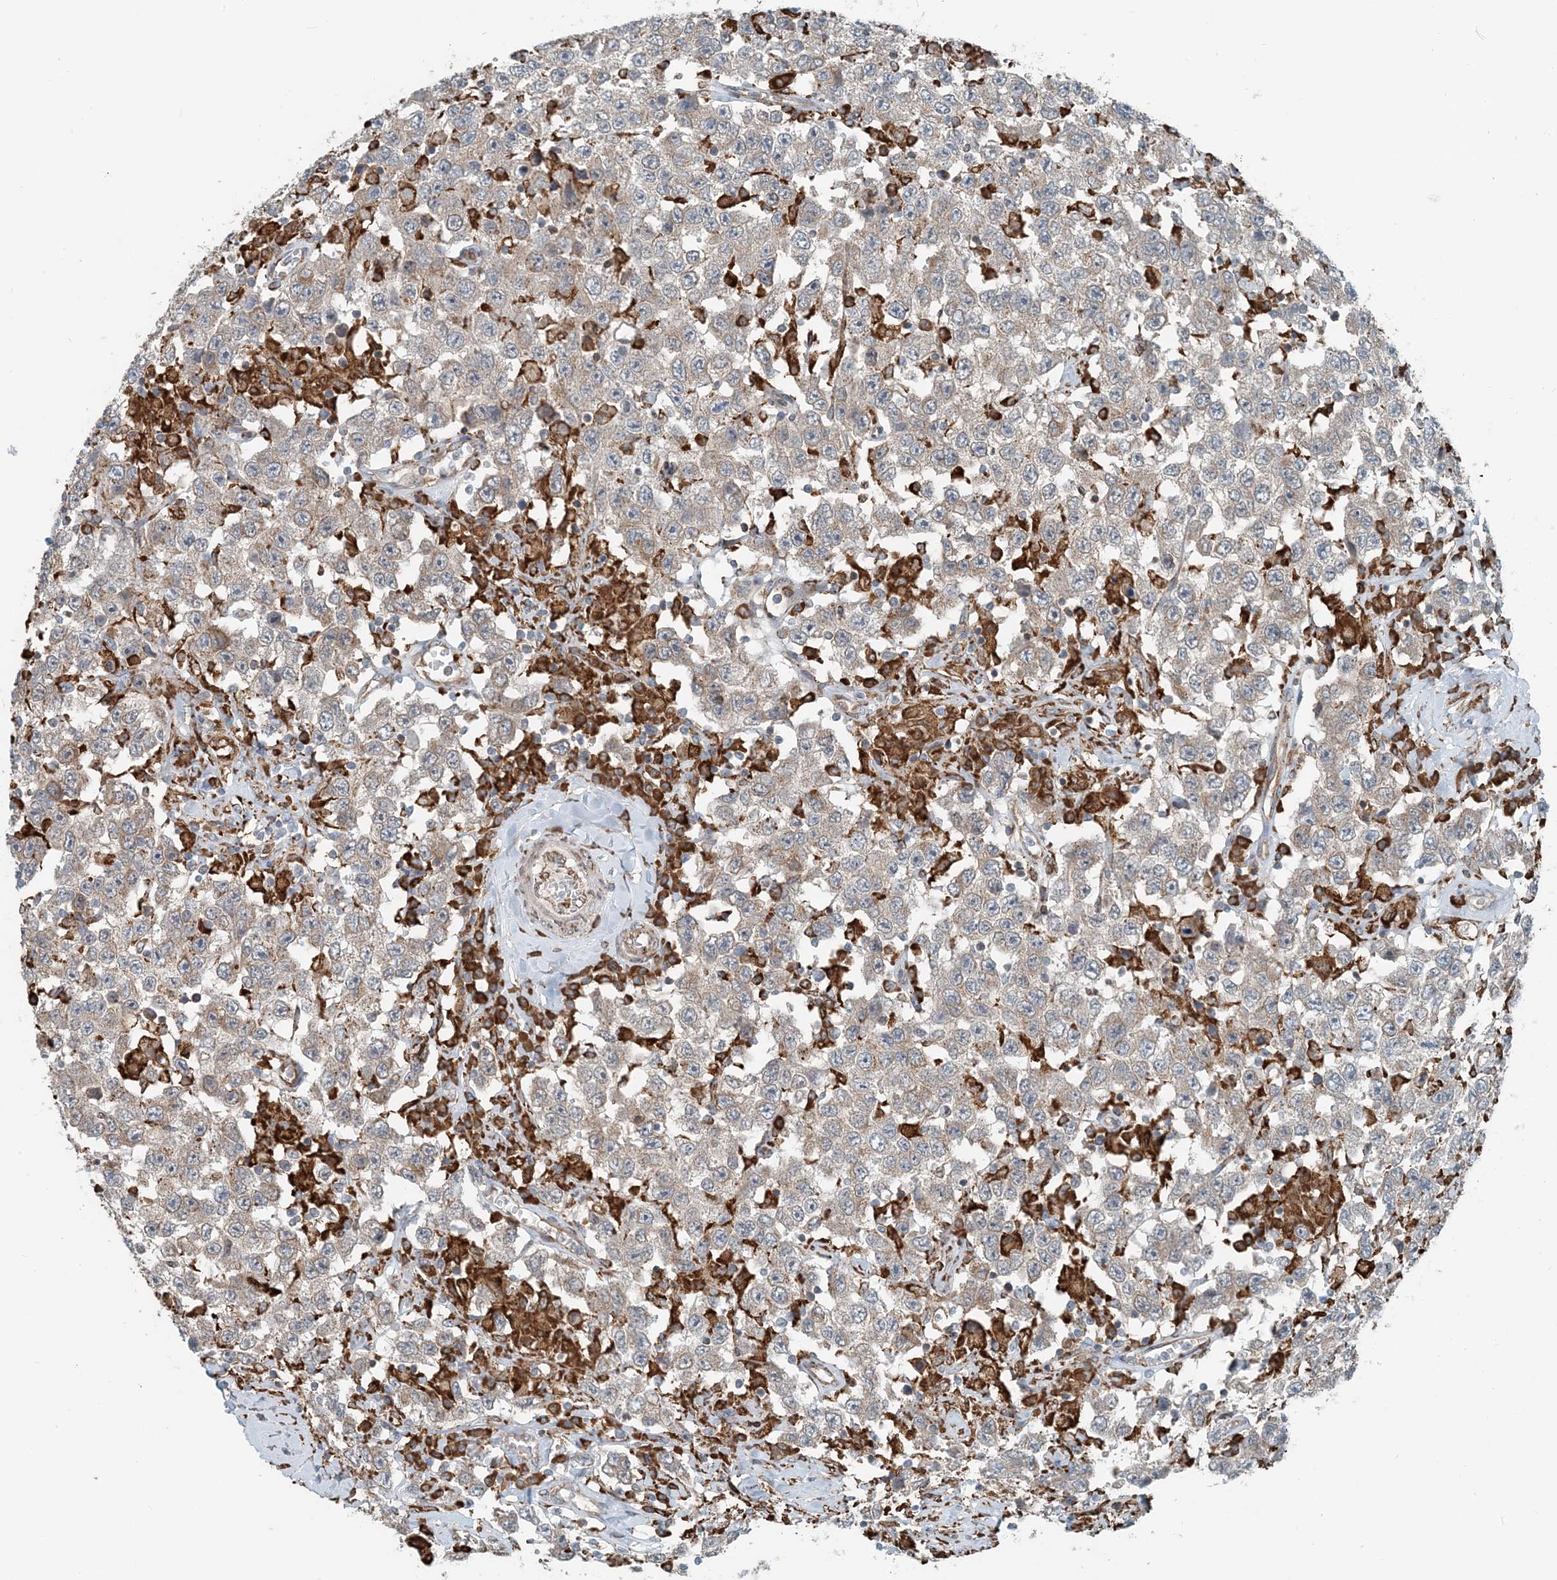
{"staining": {"intensity": "weak", "quantity": ">75%", "location": "cytoplasmic/membranous"}, "tissue": "testis cancer", "cell_type": "Tumor cells", "image_type": "cancer", "snomed": [{"axis": "morphology", "description": "Seminoma, NOS"}, {"axis": "topography", "description": "Testis"}], "caption": "Seminoma (testis) stained for a protein (brown) reveals weak cytoplasmic/membranous positive expression in about >75% of tumor cells.", "gene": "CERKL", "patient": {"sex": "male", "age": 41}}